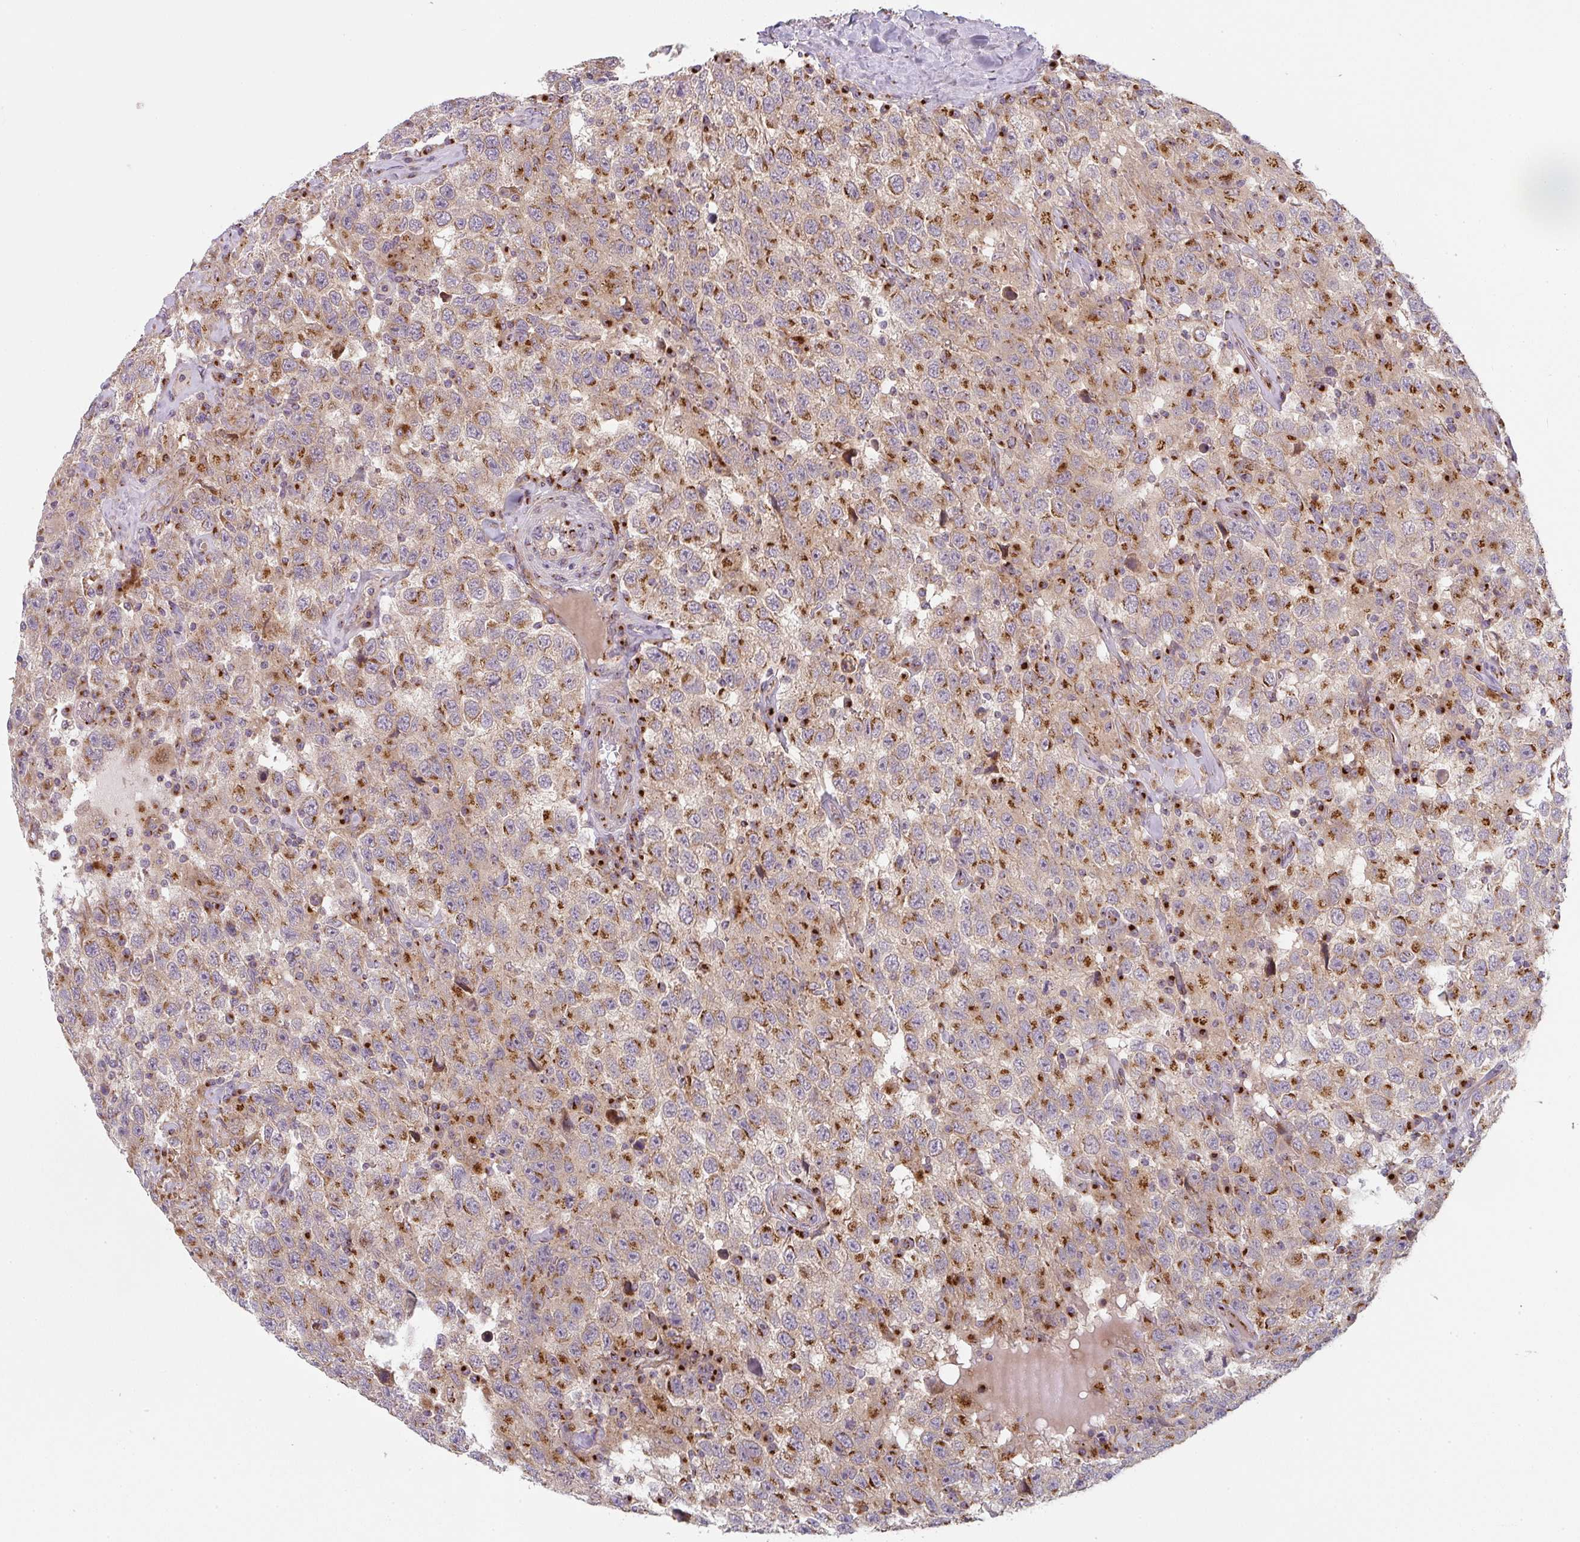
{"staining": {"intensity": "strong", "quantity": ">75%", "location": "cytoplasmic/membranous"}, "tissue": "testis cancer", "cell_type": "Tumor cells", "image_type": "cancer", "snomed": [{"axis": "morphology", "description": "Seminoma, NOS"}, {"axis": "topography", "description": "Testis"}], "caption": "DAB immunohistochemical staining of testis cancer reveals strong cytoplasmic/membranous protein staining in about >75% of tumor cells.", "gene": "GVQW3", "patient": {"sex": "male", "age": 41}}